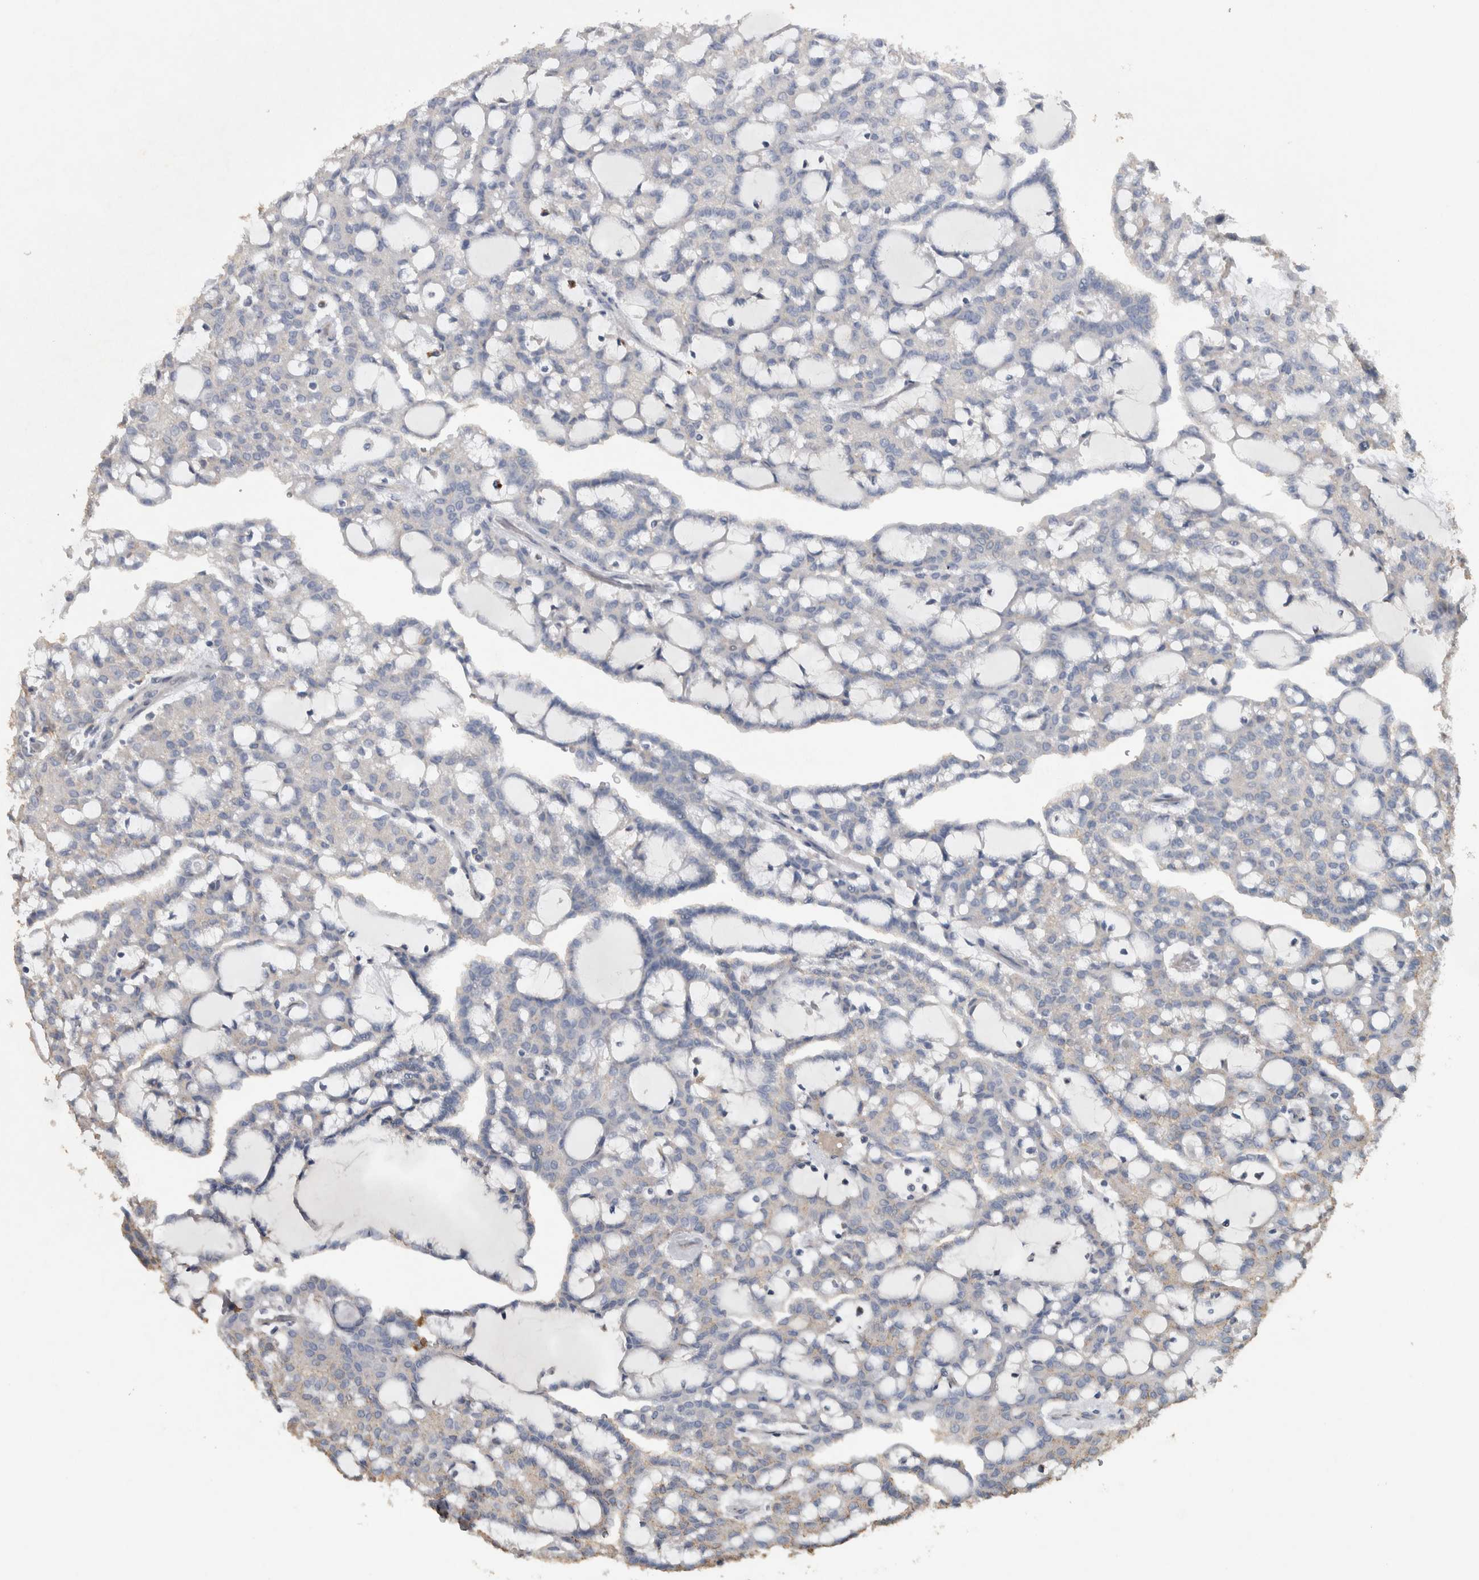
{"staining": {"intensity": "negative", "quantity": "none", "location": "none"}, "tissue": "renal cancer", "cell_type": "Tumor cells", "image_type": "cancer", "snomed": [{"axis": "morphology", "description": "Adenocarcinoma, NOS"}, {"axis": "topography", "description": "Kidney"}], "caption": "Immunohistochemistry of human renal cancer (adenocarcinoma) shows no staining in tumor cells.", "gene": "NT5C2", "patient": {"sex": "male", "age": 63}}